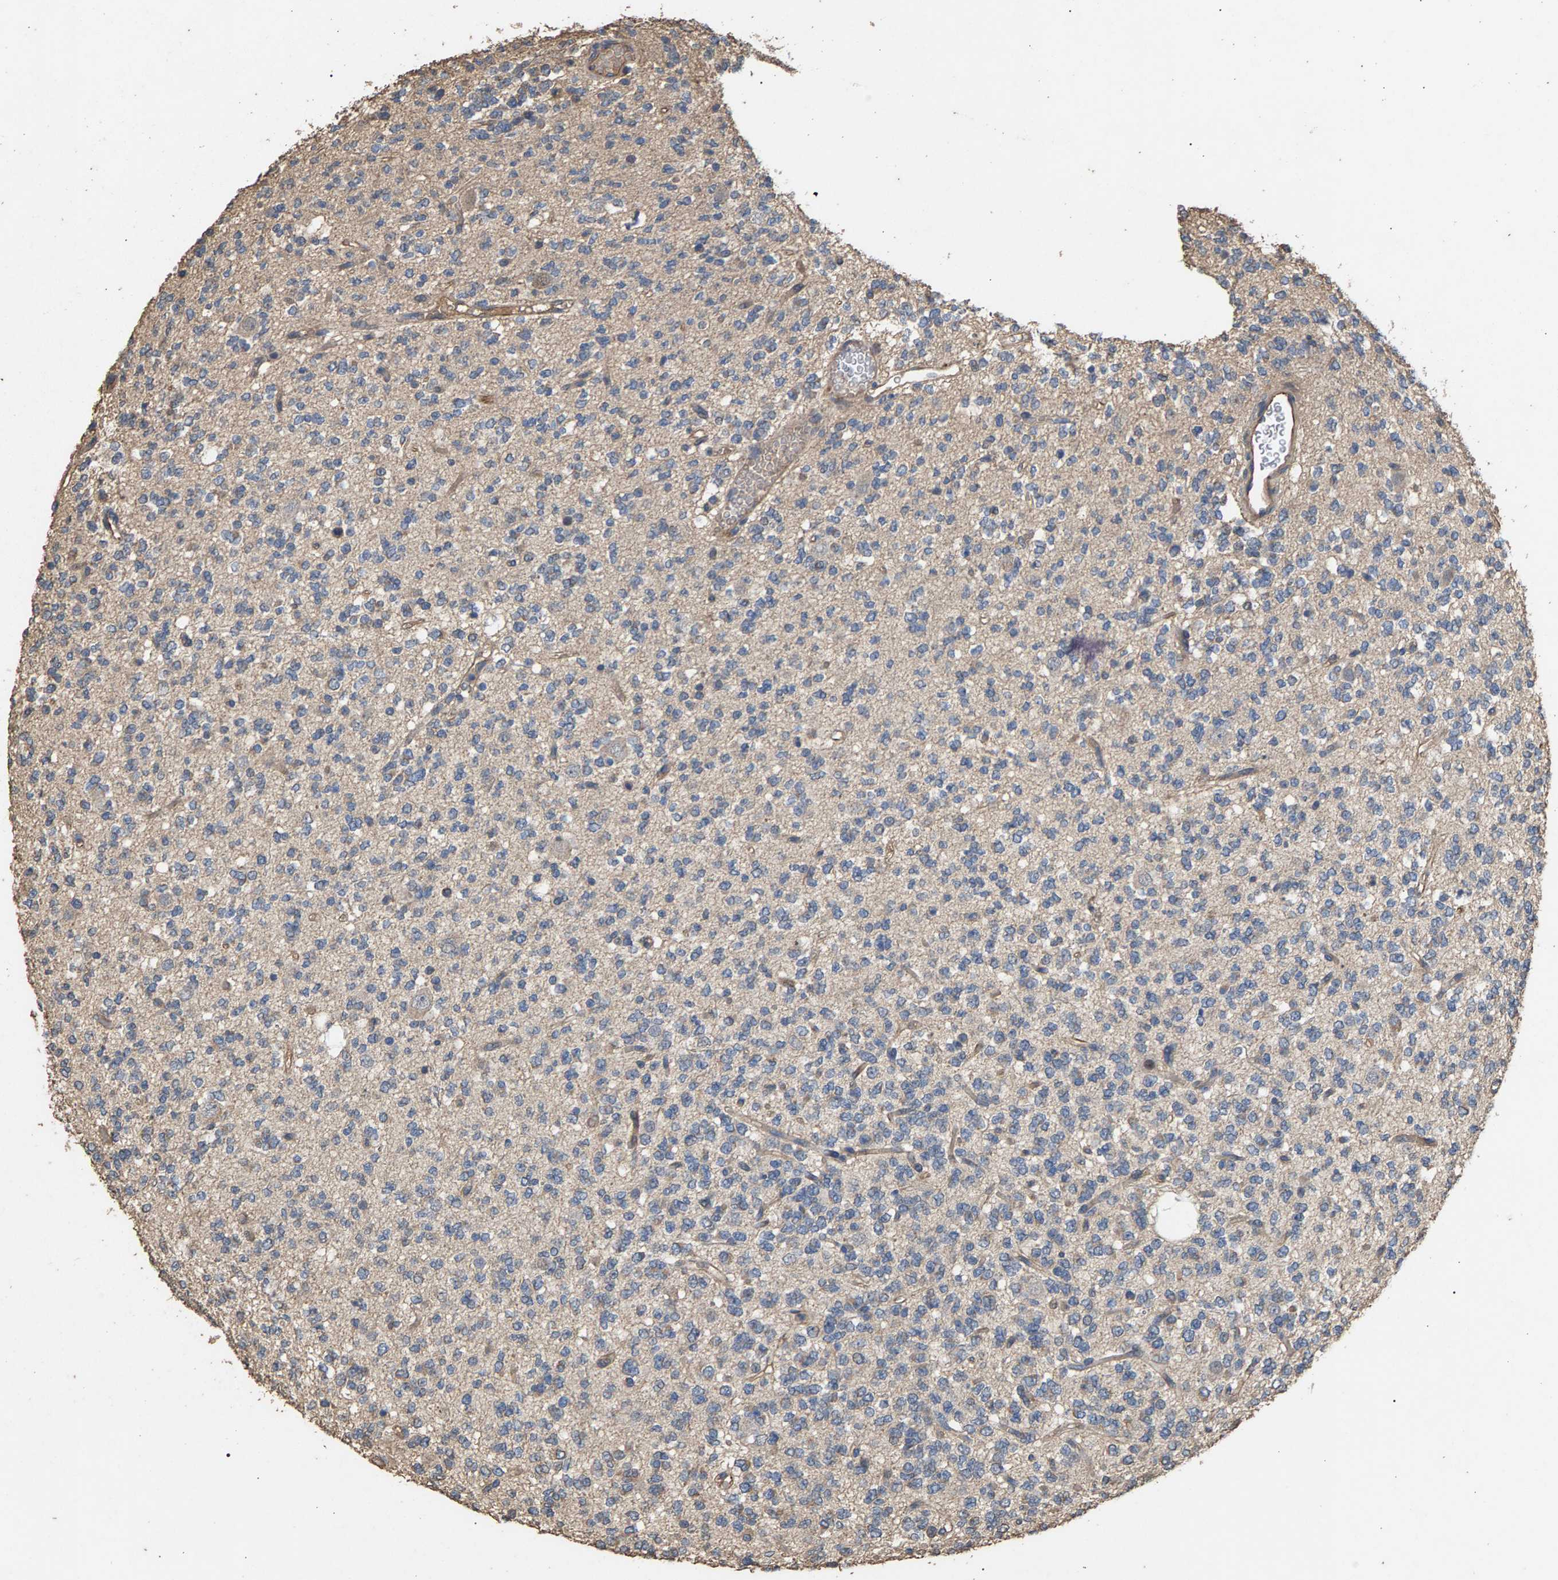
{"staining": {"intensity": "weak", "quantity": "<25%", "location": "cytoplasmic/membranous"}, "tissue": "glioma", "cell_type": "Tumor cells", "image_type": "cancer", "snomed": [{"axis": "morphology", "description": "Glioma, malignant, Low grade"}, {"axis": "topography", "description": "Brain"}], "caption": "The image displays no significant expression in tumor cells of malignant glioma (low-grade).", "gene": "HTRA3", "patient": {"sex": "male", "age": 38}}